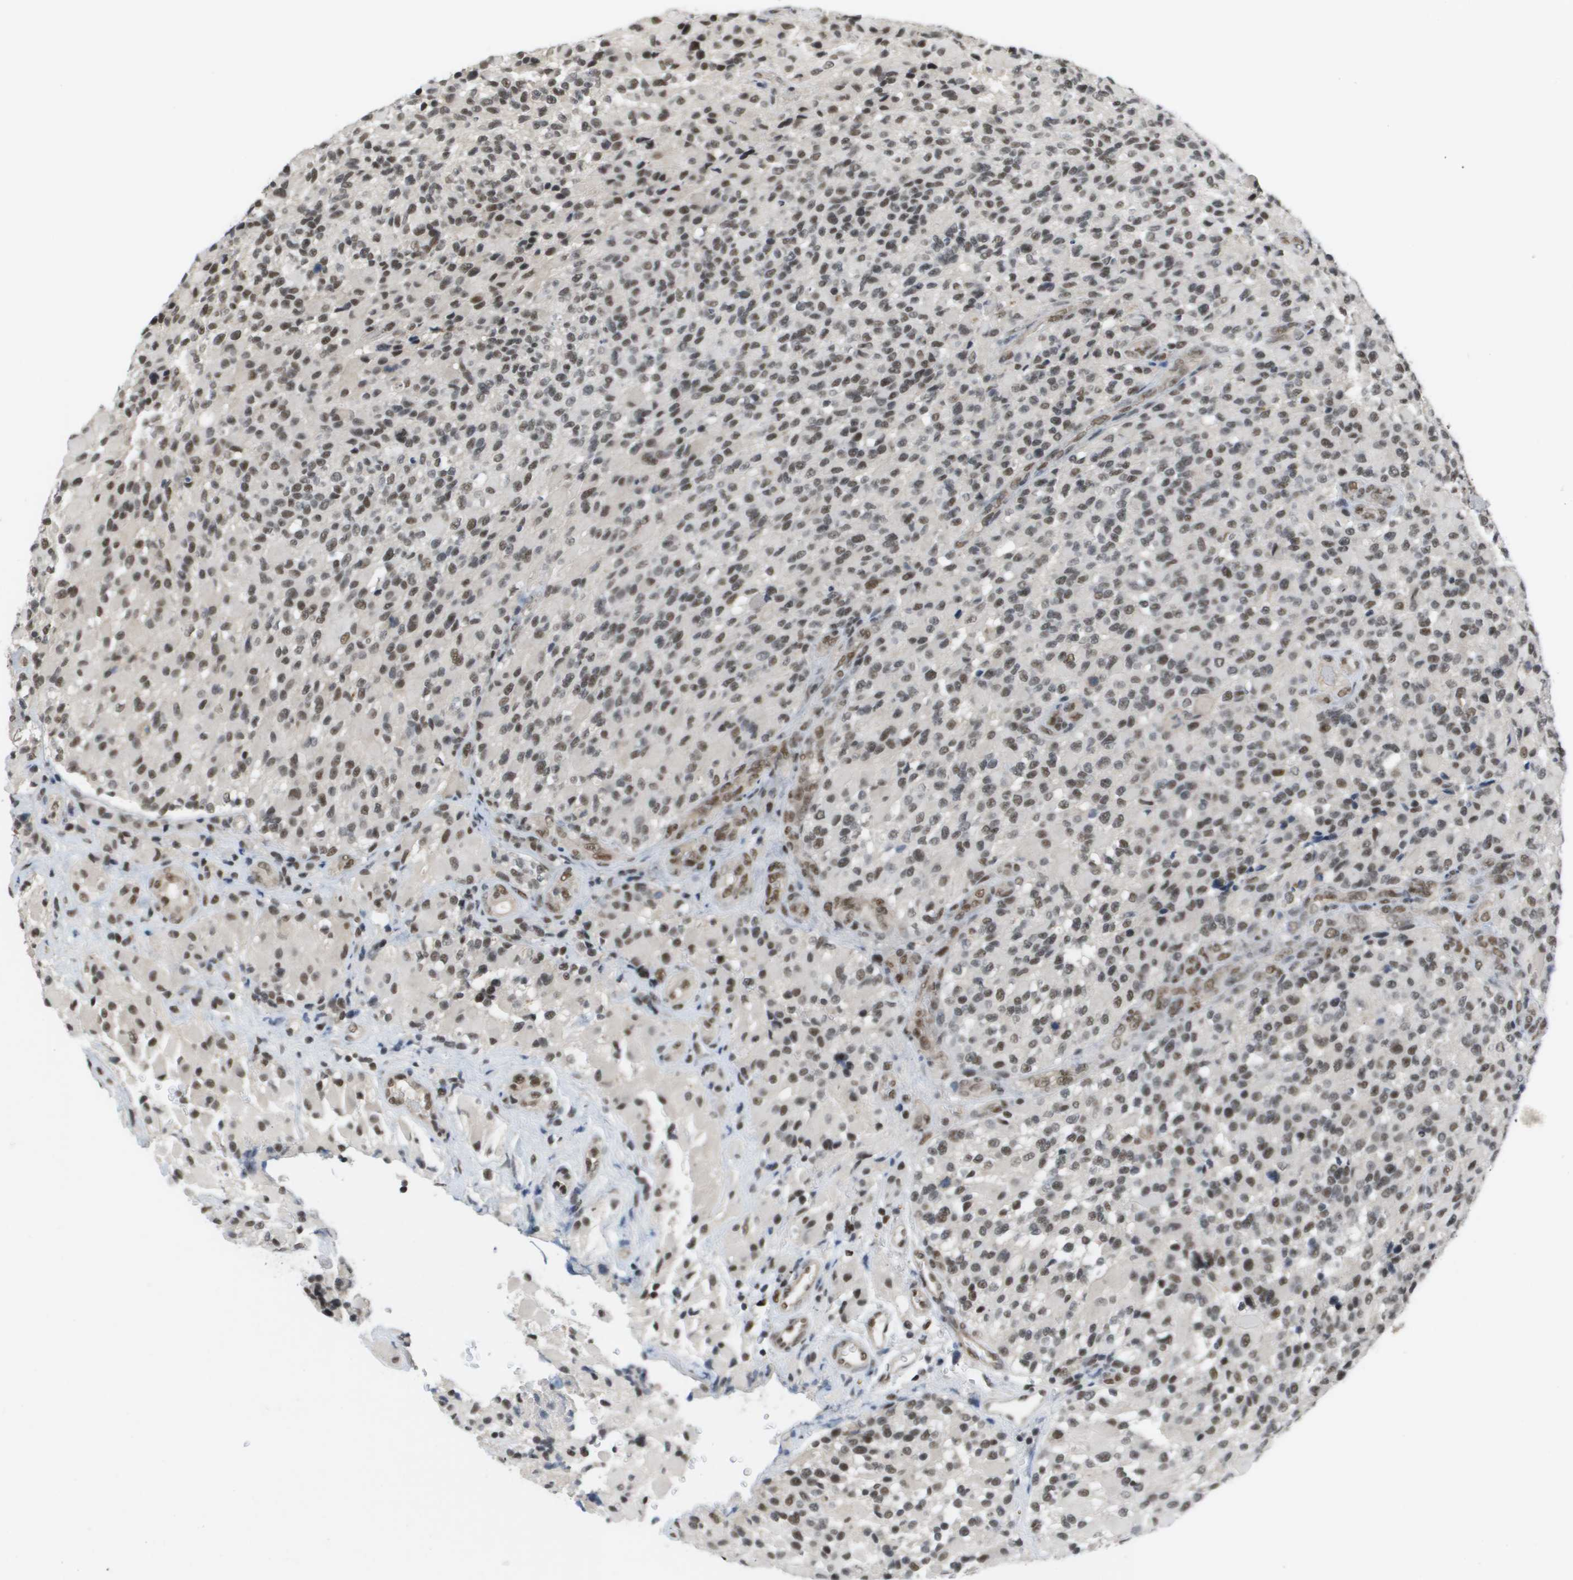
{"staining": {"intensity": "moderate", "quantity": ">75%", "location": "nuclear"}, "tissue": "glioma", "cell_type": "Tumor cells", "image_type": "cancer", "snomed": [{"axis": "morphology", "description": "Glioma, malignant, High grade"}, {"axis": "topography", "description": "Brain"}], "caption": "The histopathology image reveals immunohistochemical staining of glioma. There is moderate nuclear expression is appreciated in approximately >75% of tumor cells.", "gene": "ISY1", "patient": {"sex": "male", "age": 71}}